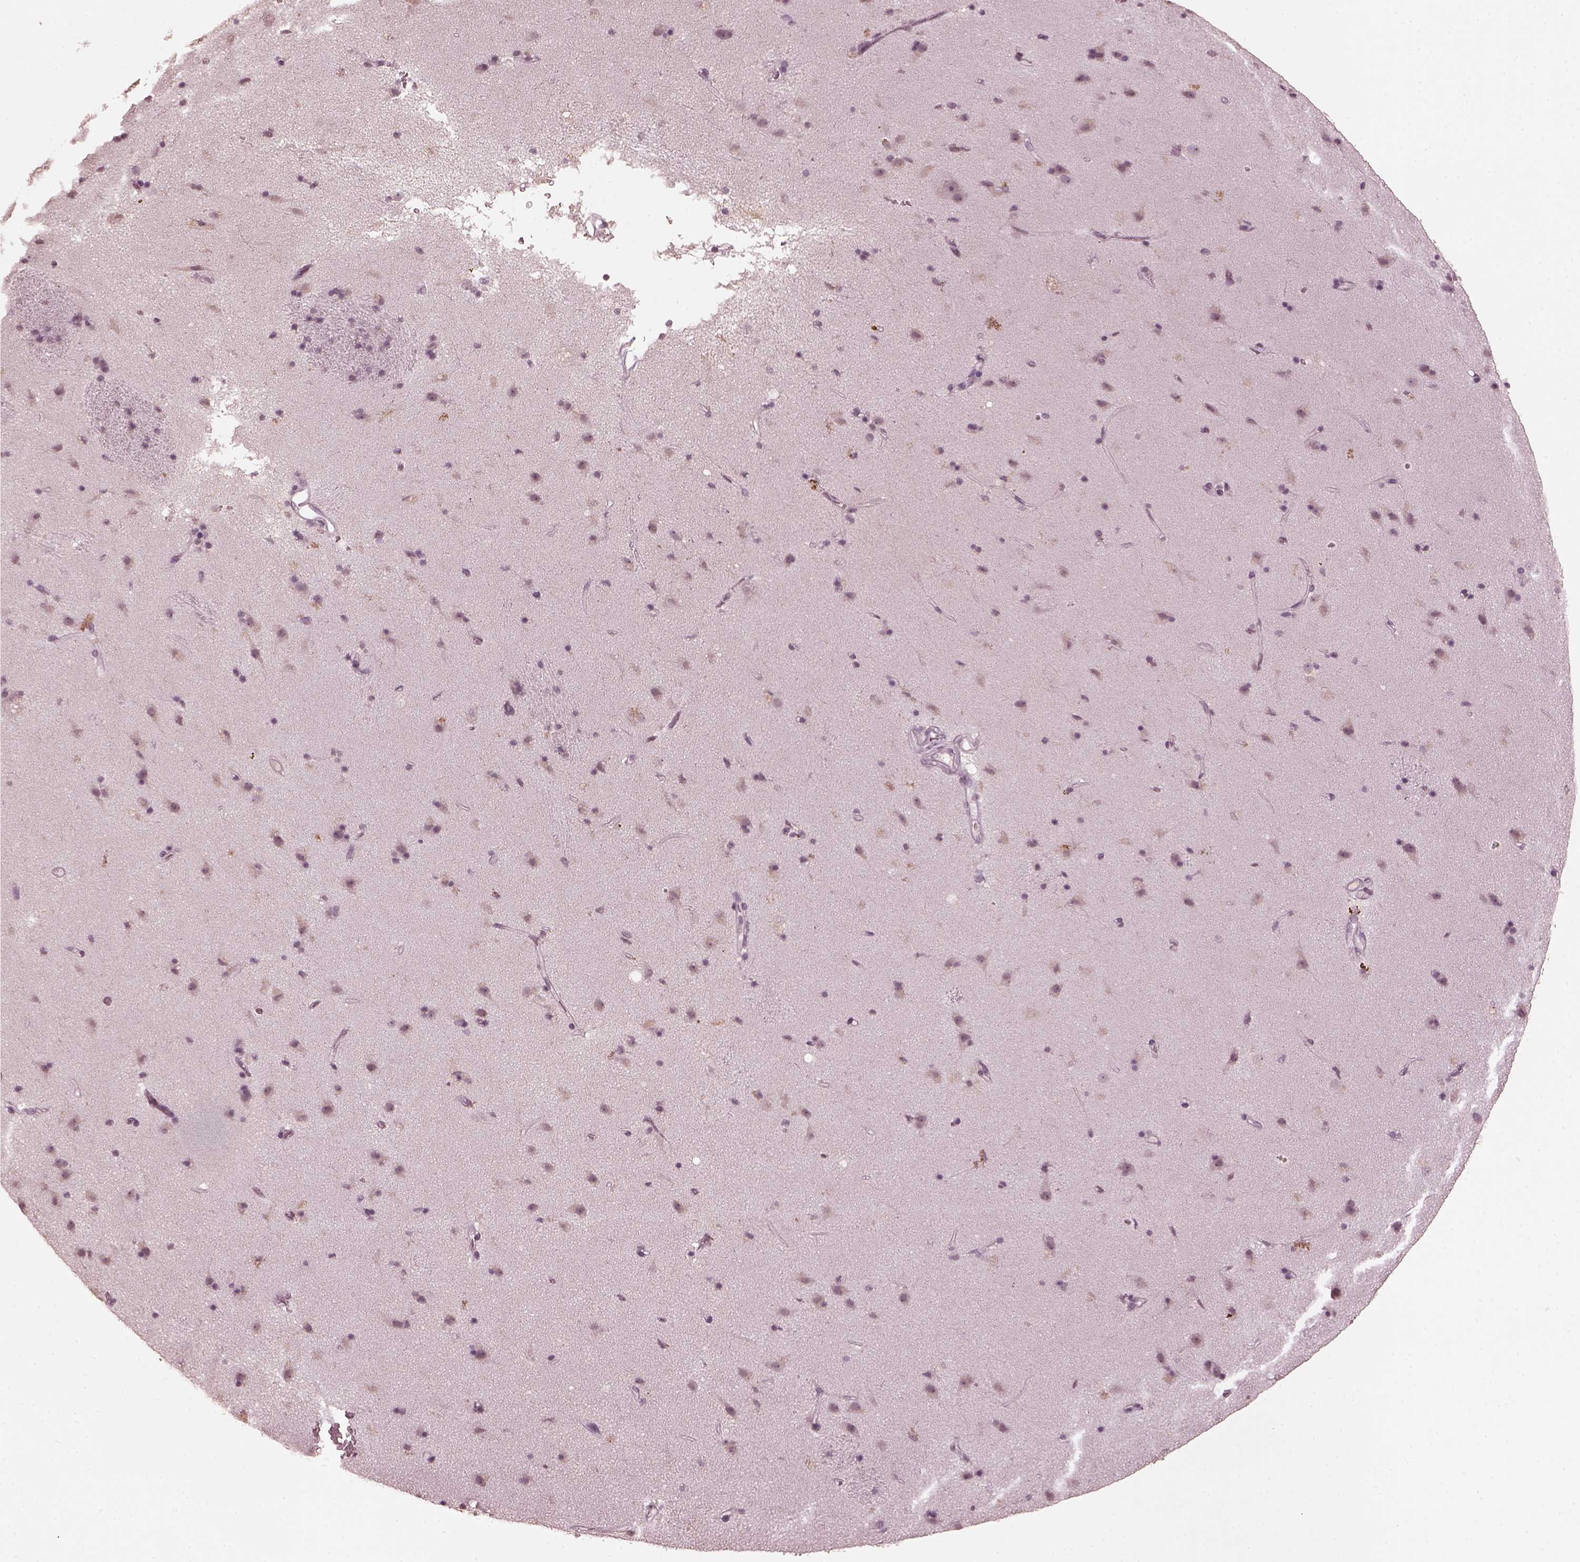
{"staining": {"intensity": "negative", "quantity": "none", "location": "none"}, "tissue": "caudate", "cell_type": "Glial cells", "image_type": "normal", "snomed": [{"axis": "morphology", "description": "Normal tissue, NOS"}, {"axis": "topography", "description": "Lateral ventricle wall"}], "caption": "Glial cells show no significant protein staining in benign caudate. (Brightfield microscopy of DAB (3,3'-diaminobenzidine) immunohistochemistry at high magnification).", "gene": "KRT79", "patient": {"sex": "female", "age": 71}}